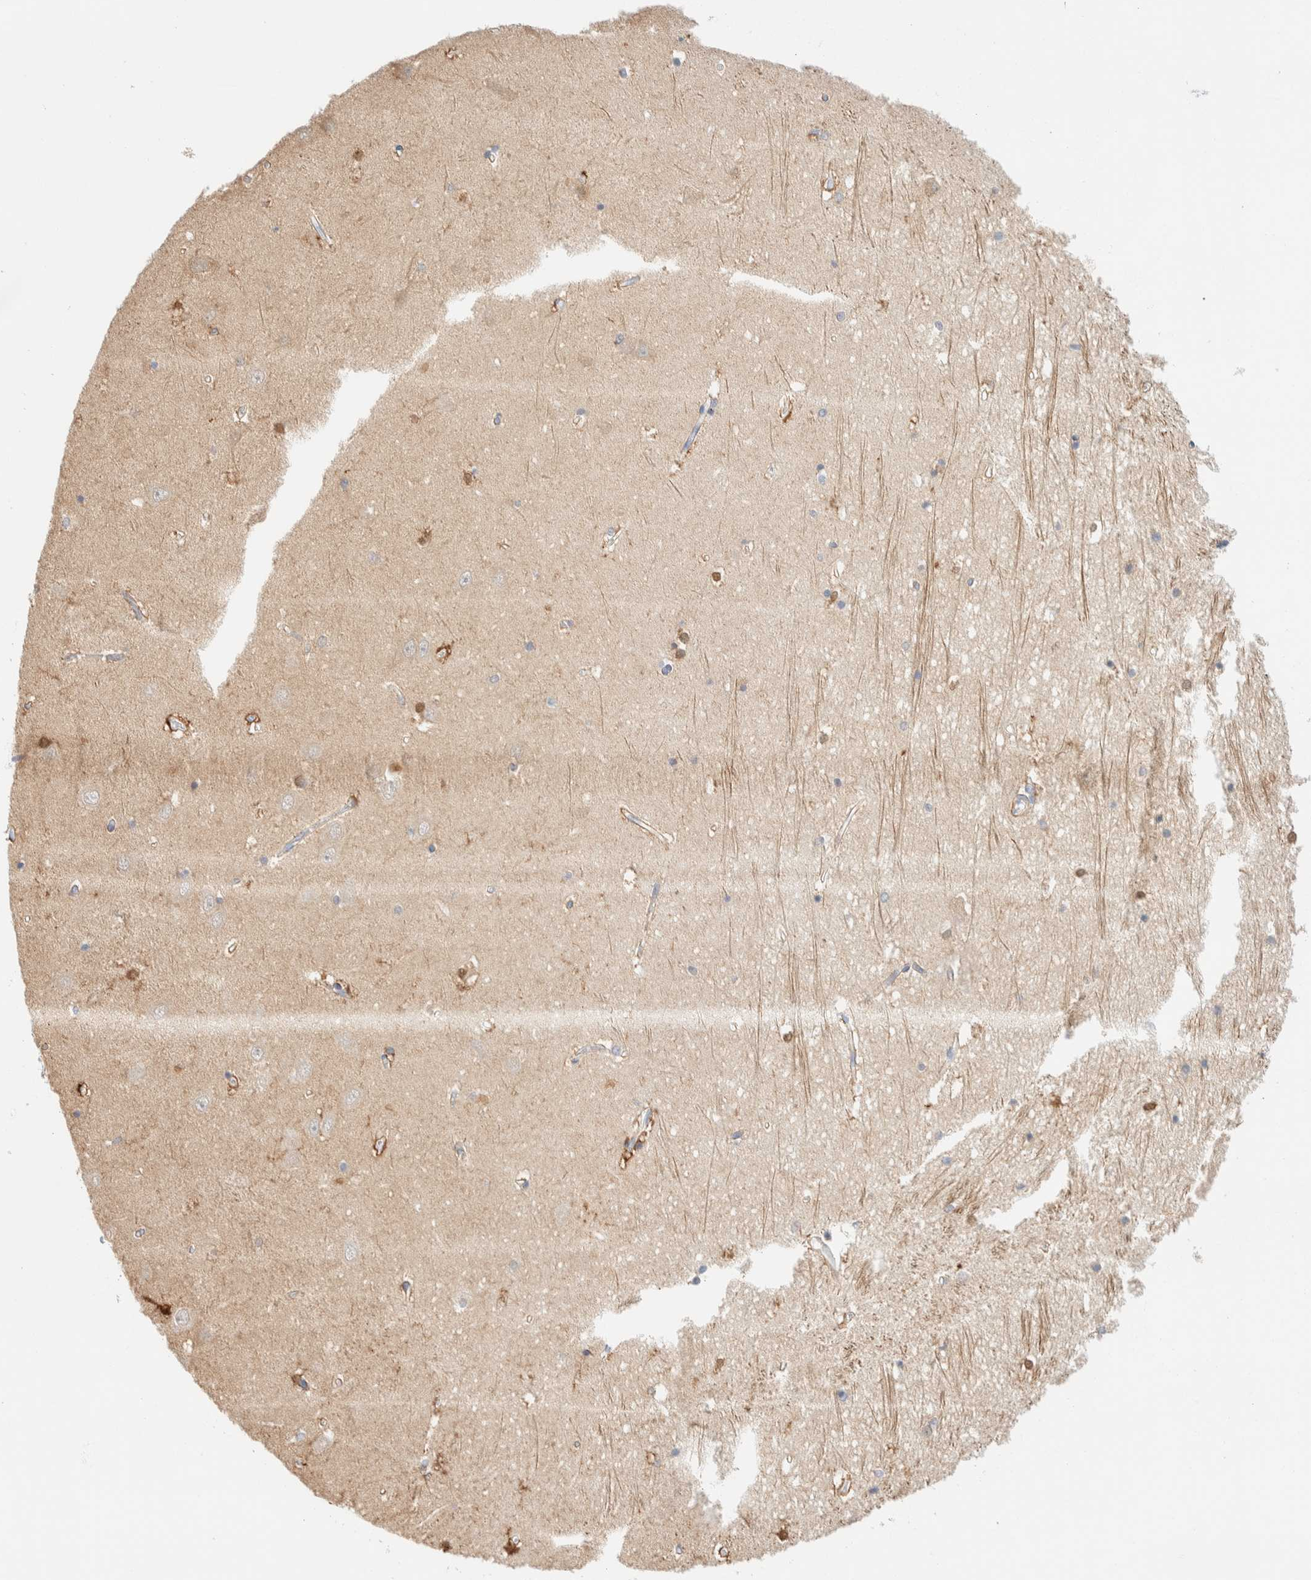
{"staining": {"intensity": "moderate", "quantity": "25%-75%", "location": "cytoplasmic/membranous"}, "tissue": "hippocampus", "cell_type": "Glial cells", "image_type": "normal", "snomed": [{"axis": "morphology", "description": "Normal tissue, NOS"}, {"axis": "topography", "description": "Hippocampus"}], "caption": "Protein staining of benign hippocampus demonstrates moderate cytoplasmic/membranous positivity in about 25%-75% of glial cells.", "gene": "AFMID", "patient": {"sex": "male", "age": 45}}